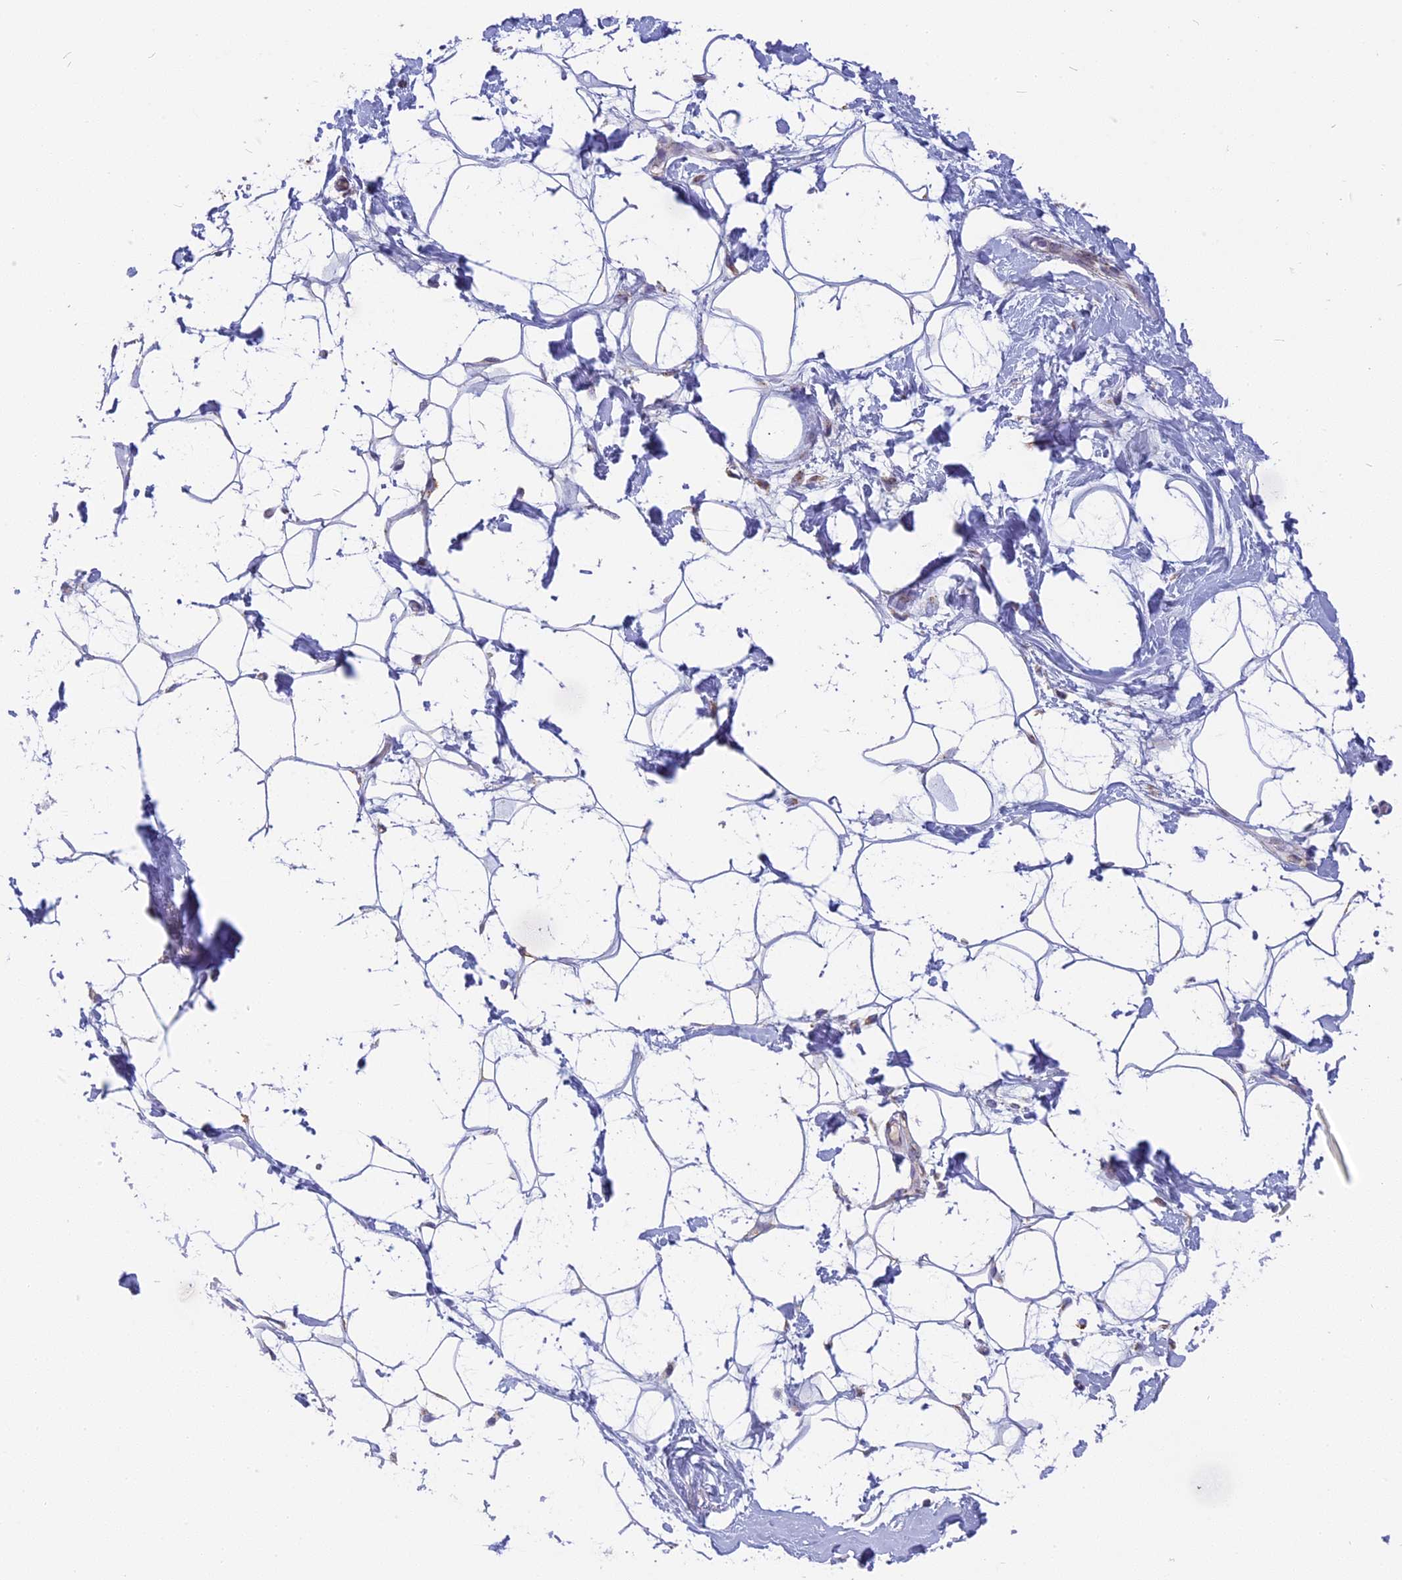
{"staining": {"intensity": "negative", "quantity": "none", "location": "none"}, "tissue": "adipose tissue", "cell_type": "Adipocytes", "image_type": "normal", "snomed": [{"axis": "morphology", "description": "Normal tissue, NOS"}, {"axis": "topography", "description": "Breast"}], "caption": "IHC micrograph of normal adipose tissue: adipose tissue stained with DAB (3,3'-diaminobenzidine) shows no significant protein staining in adipocytes. The staining was performed using DAB to visualize the protein expression in brown, while the nuclei were stained in blue with hematoxylin (Magnification: 20x).", "gene": "DTWD1", "patient": {"sex": "female", "age": 26}}